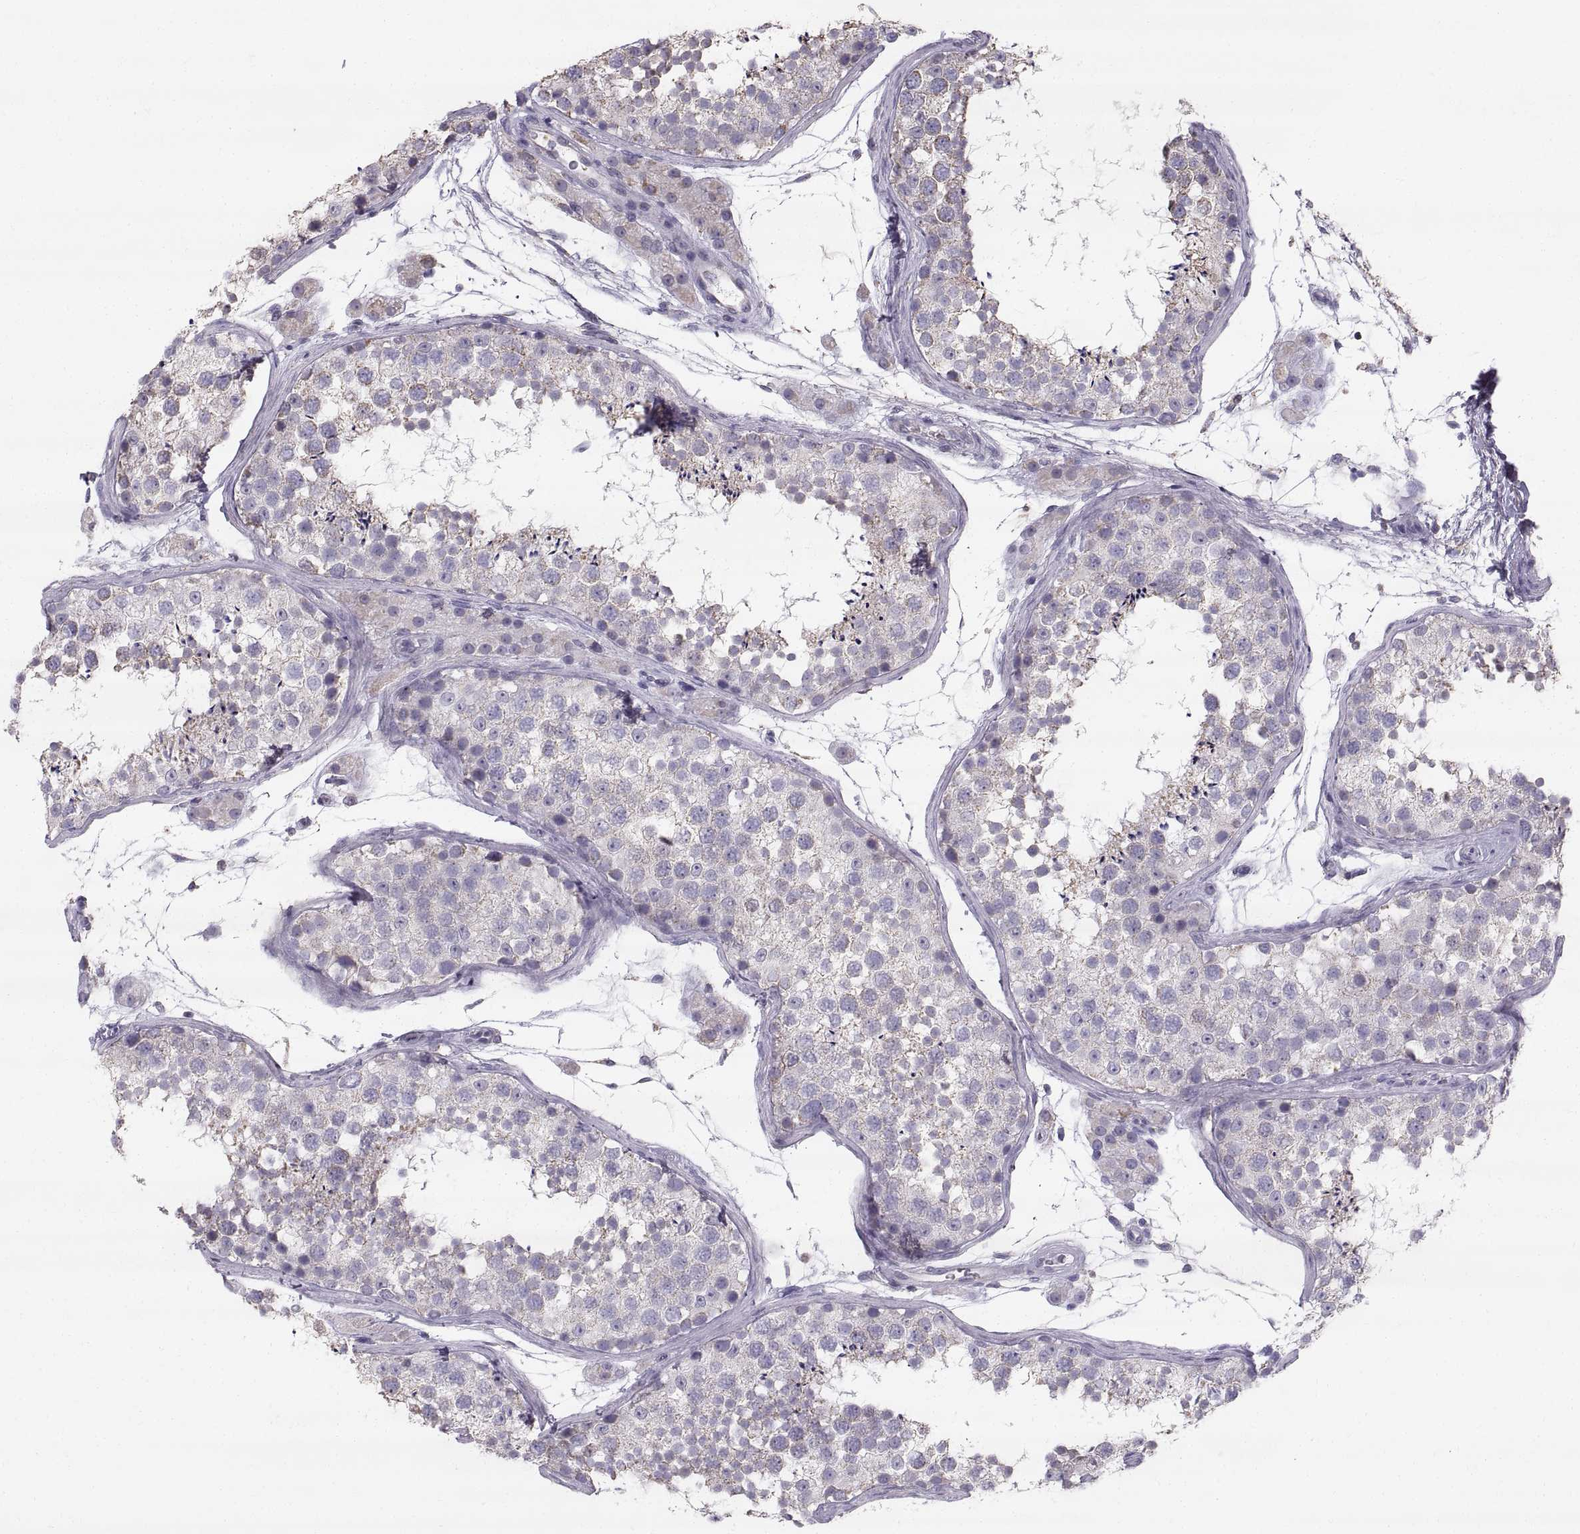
{"staining": {"intensity": "weak", "quantity": "<25%", "location": "cytoplasmic/membranous"}, "tissue": "testis", "cell_type": "Cells in seminiferous ducts", "image_type": "normal", "snomed": [{"axis": "morphology", "description": "Normal tissue, NOS"}, {"axis": "topography", "description": "Testis"}], "caption": "DAB (3,3'-diaminobenzidine) immunohistochemical staining of benign testis shows no significant staining in cells in seminiferous ducts. (DAB IHC with hematoxylin counter stain).", "gene": "STMND1", "patient": {"sex": "male", "age": 41}}